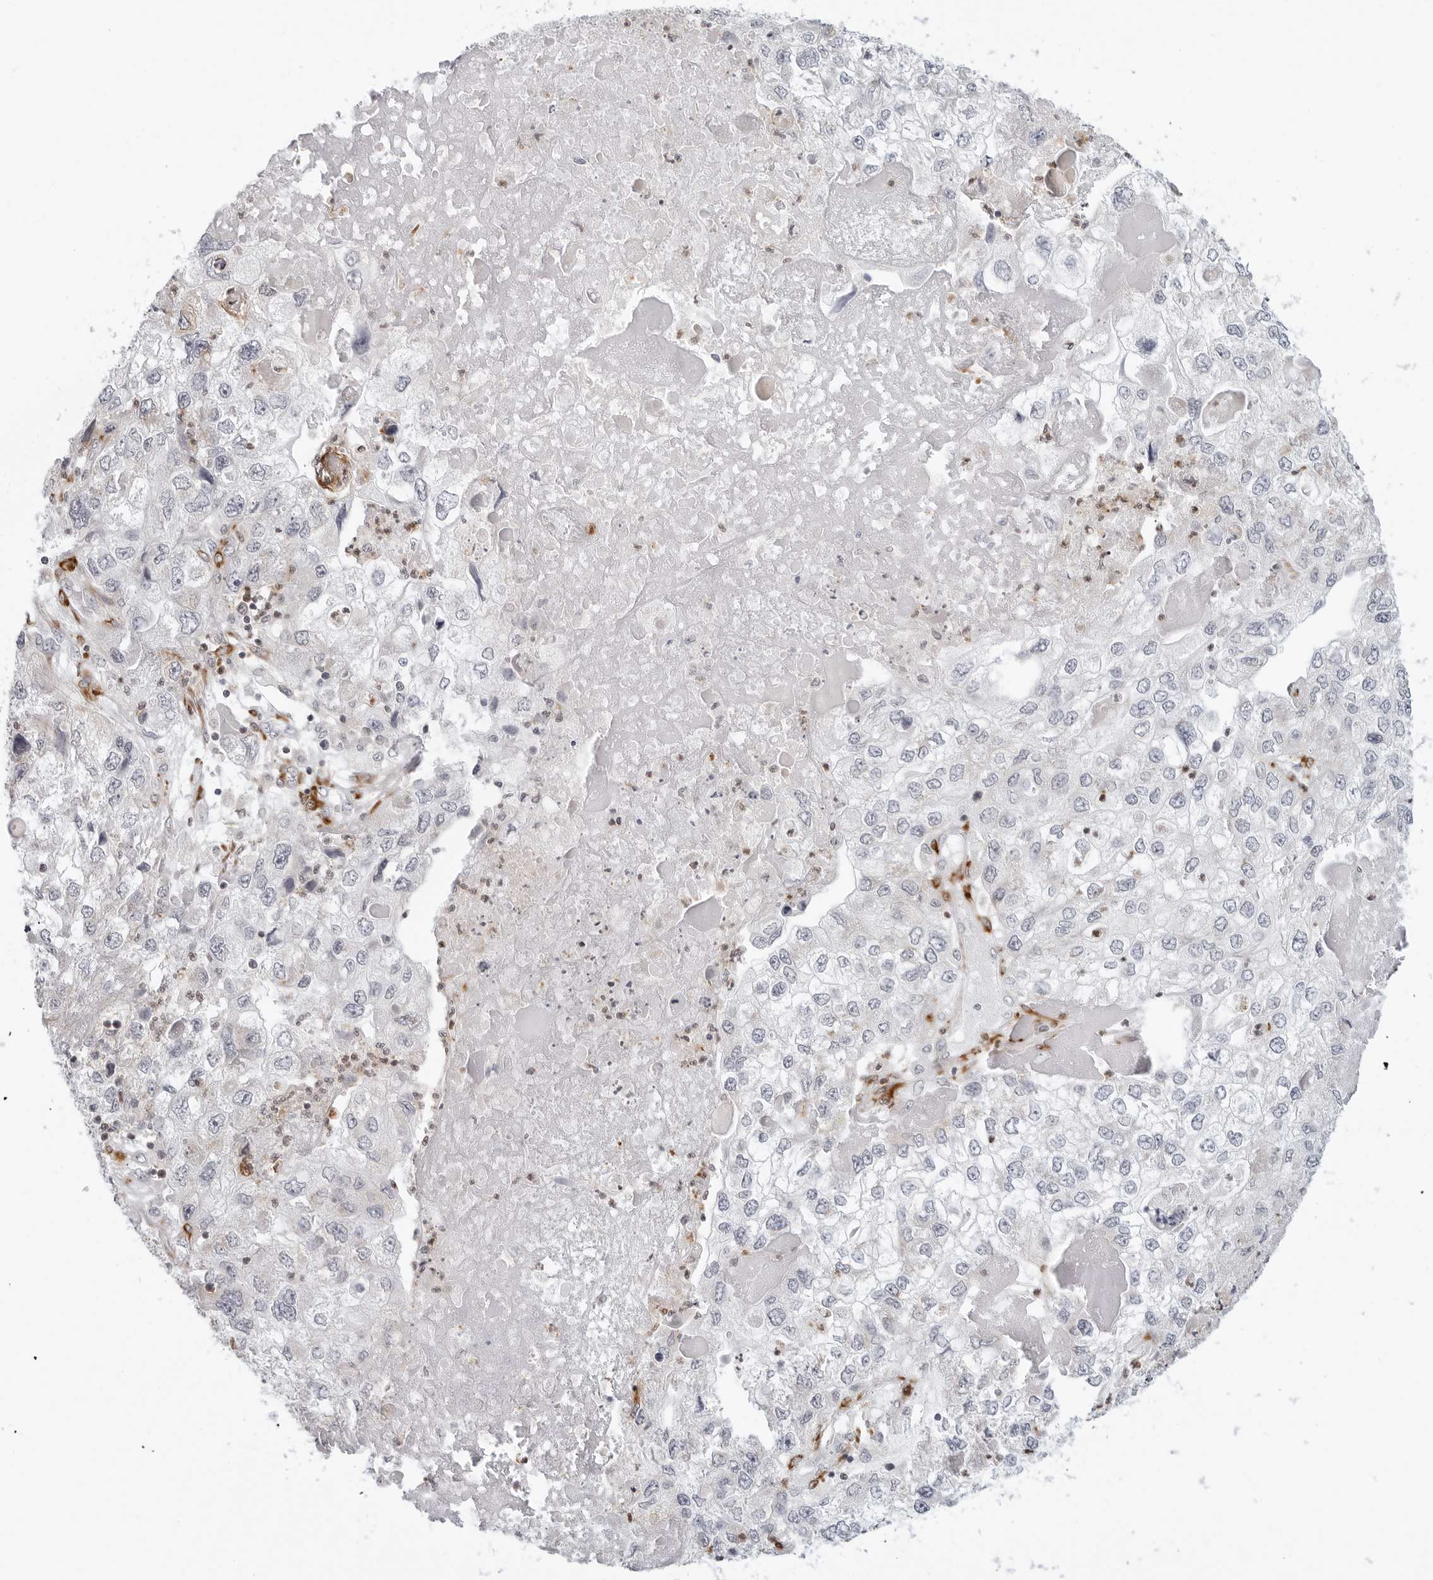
{"staining": {"intensity": "negative", "quantity": "none", "location": "none"}, "tissue": "endometrial cancer", "cell_type": "Tumor cells", "image_type": "cancer", "snomed": [{"axis": "morphology", "description": "Adenocarcinoma, NOS"}, {"axis": "topography", "description": "Endometrium"}], "caption": "DAB (3,3'-diaminobenzidine) immunohistochemical staining of endometrial adenocarcinoma shows no significant positivity in tumor cells.", "gene": "C1QTNF1", "patient": {"sex": "female", "age": 49}}